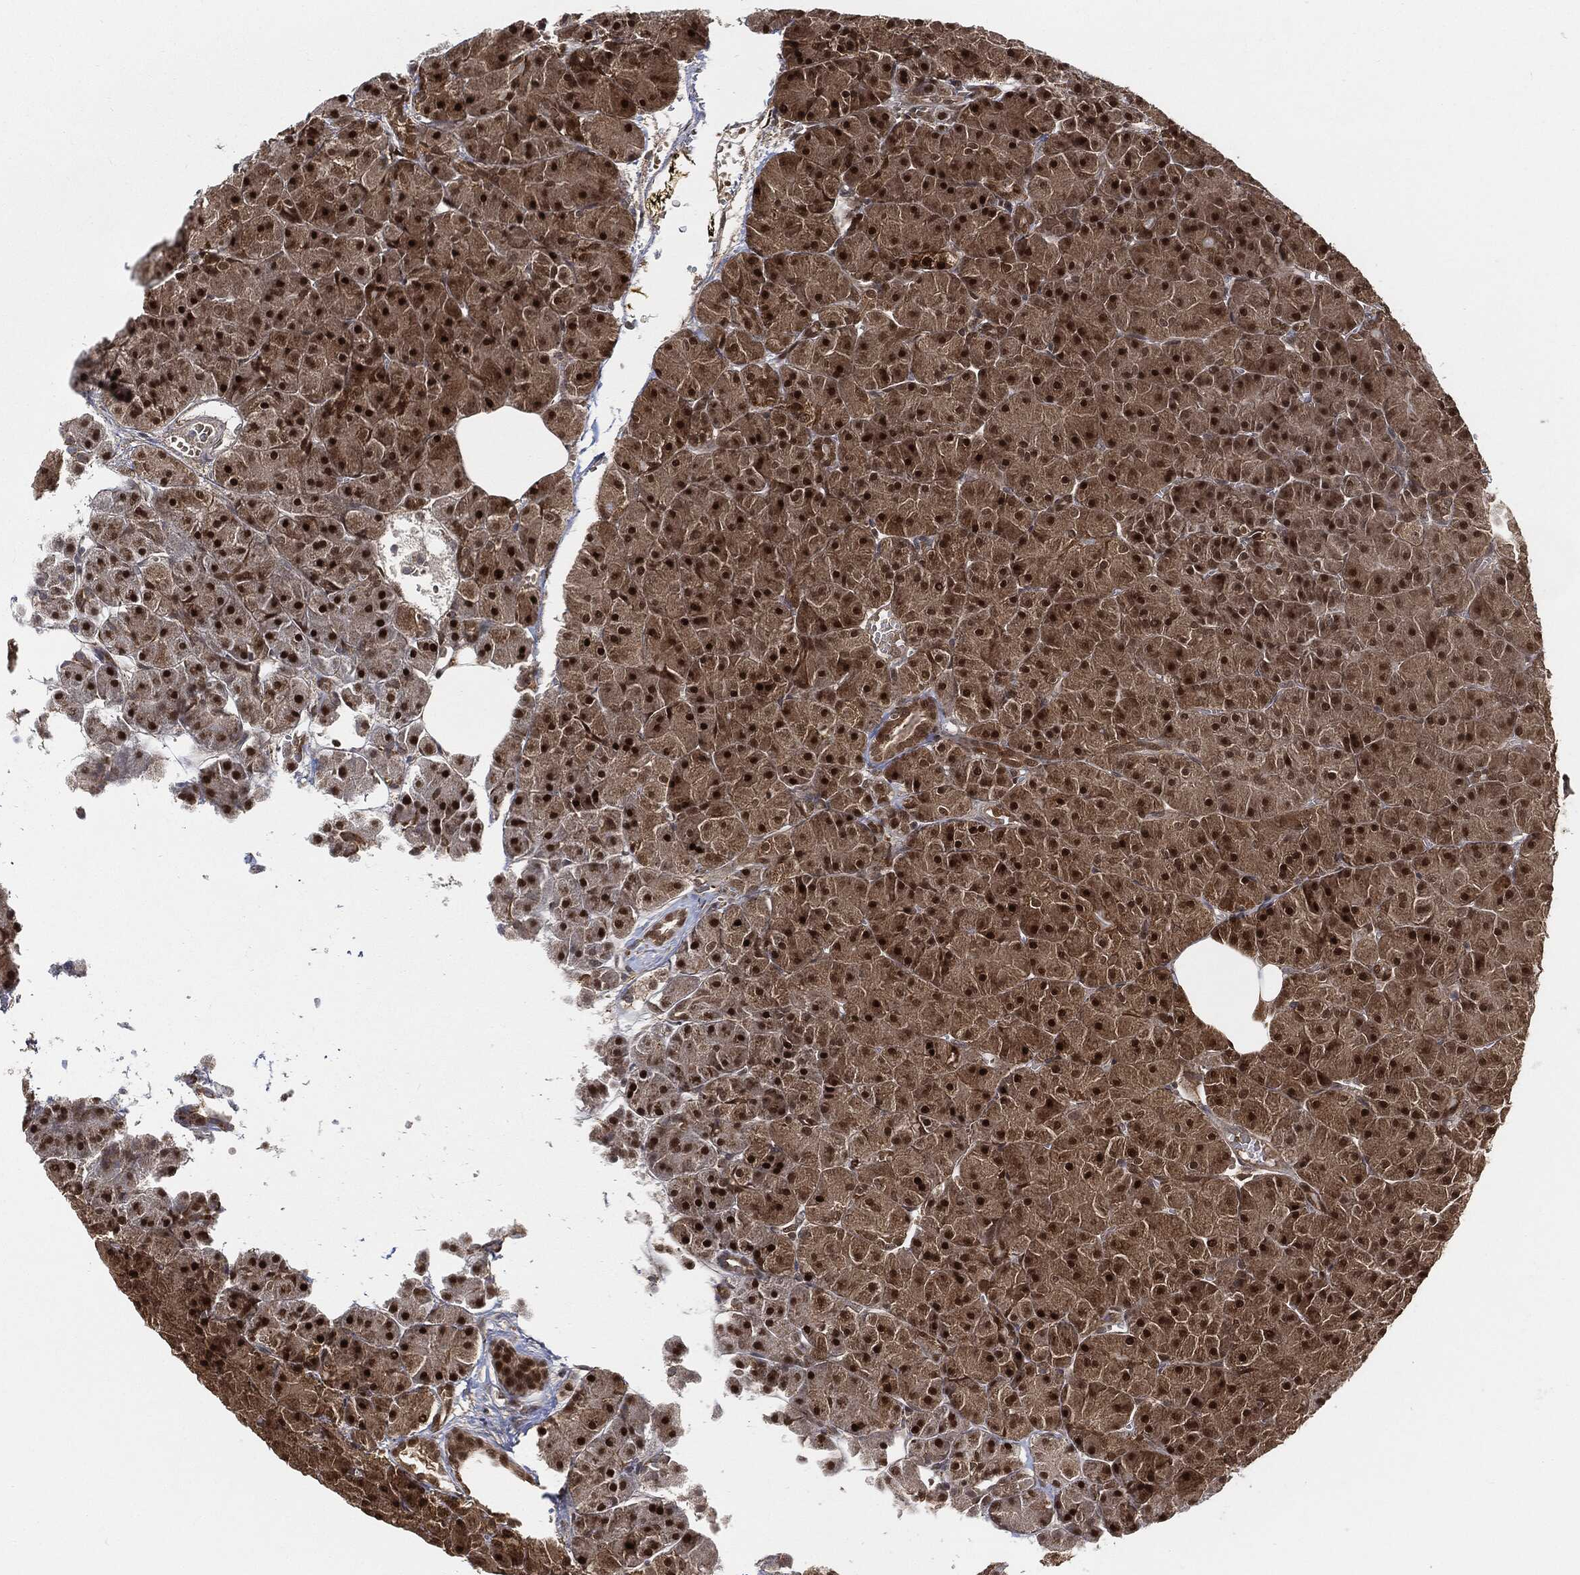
{"staining": {"intensity": "moderate", "quantity": ">75%", "location": "cytoplasmic/membranous,nuclear"}, "tissue": "pancreas", "cell_type": "Exocrine glandular cells", "image_type": "normal", "snomed": [{"axis": "morphology", "description": "Normal tissue, NOS"}, {"axis": "topography", "description": "Pancreas"}], "caption": "Pancreas stained with a brown dye demonstrates moderate cytoplasmic/membranous,nuclear positive expression in about >75% of exocrine glandular cells.", "gene": "CUTA", "patient": {"sex": "male", "age": 61}}